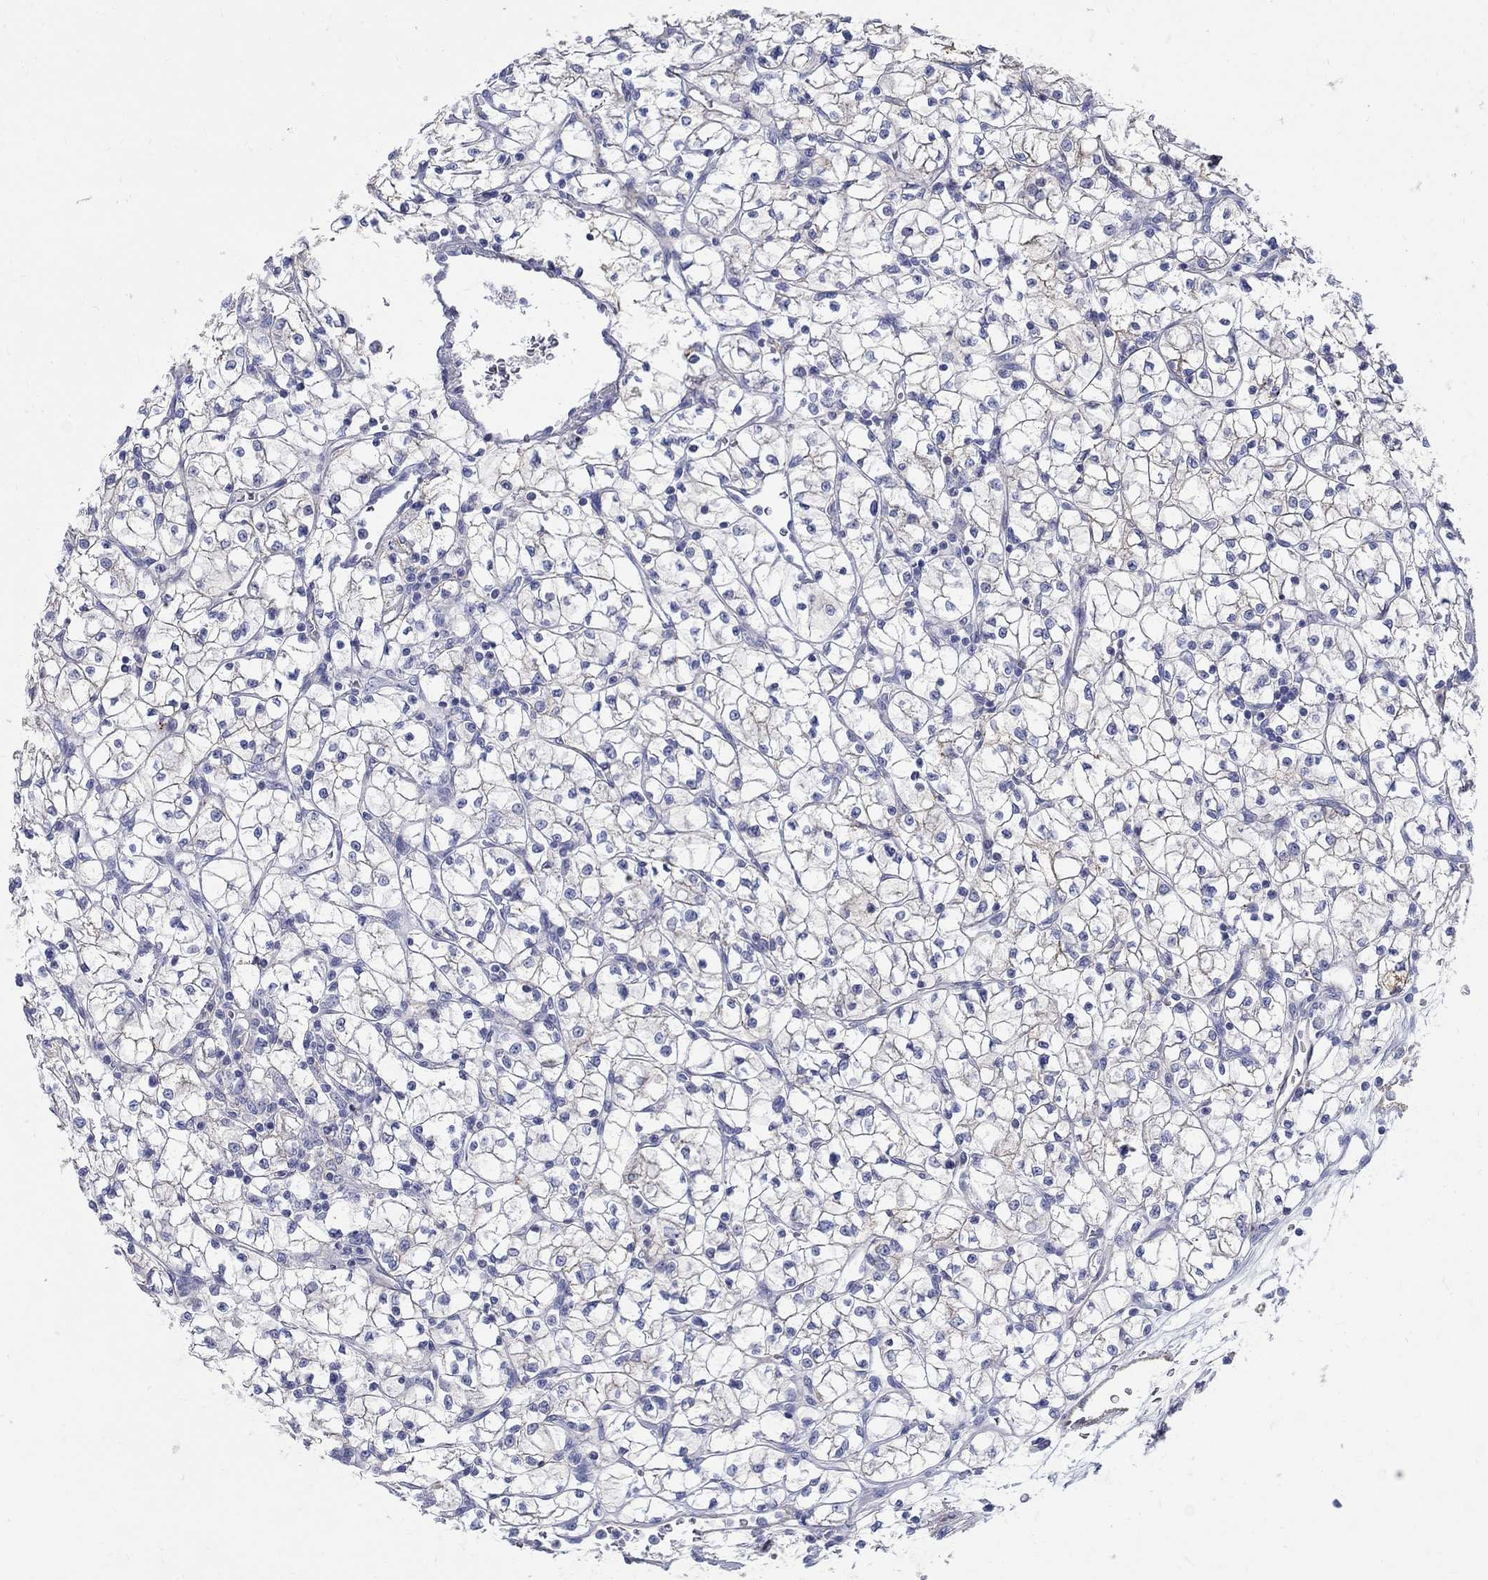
{"staining": {"intensity": "weak", "quantity": "<25%", "location": "cytoplasmic/membranous"}, "tissue": "renal cancer", "cell_type": "Tumor cells", "image_type": "cancer", "snomed": [{"axis": "morphology", "description": "Adenocarcinoma, NOS"}, {"axis": "topography", "description": "Kidney"}], "caption": "A high-resolution micrograph shows immunohistochemistry staining of renal cancer, which exhibits no significant staining in tumor cells.", "gene": "SOX2", "patient": {"sex": "female", "age": 64}}